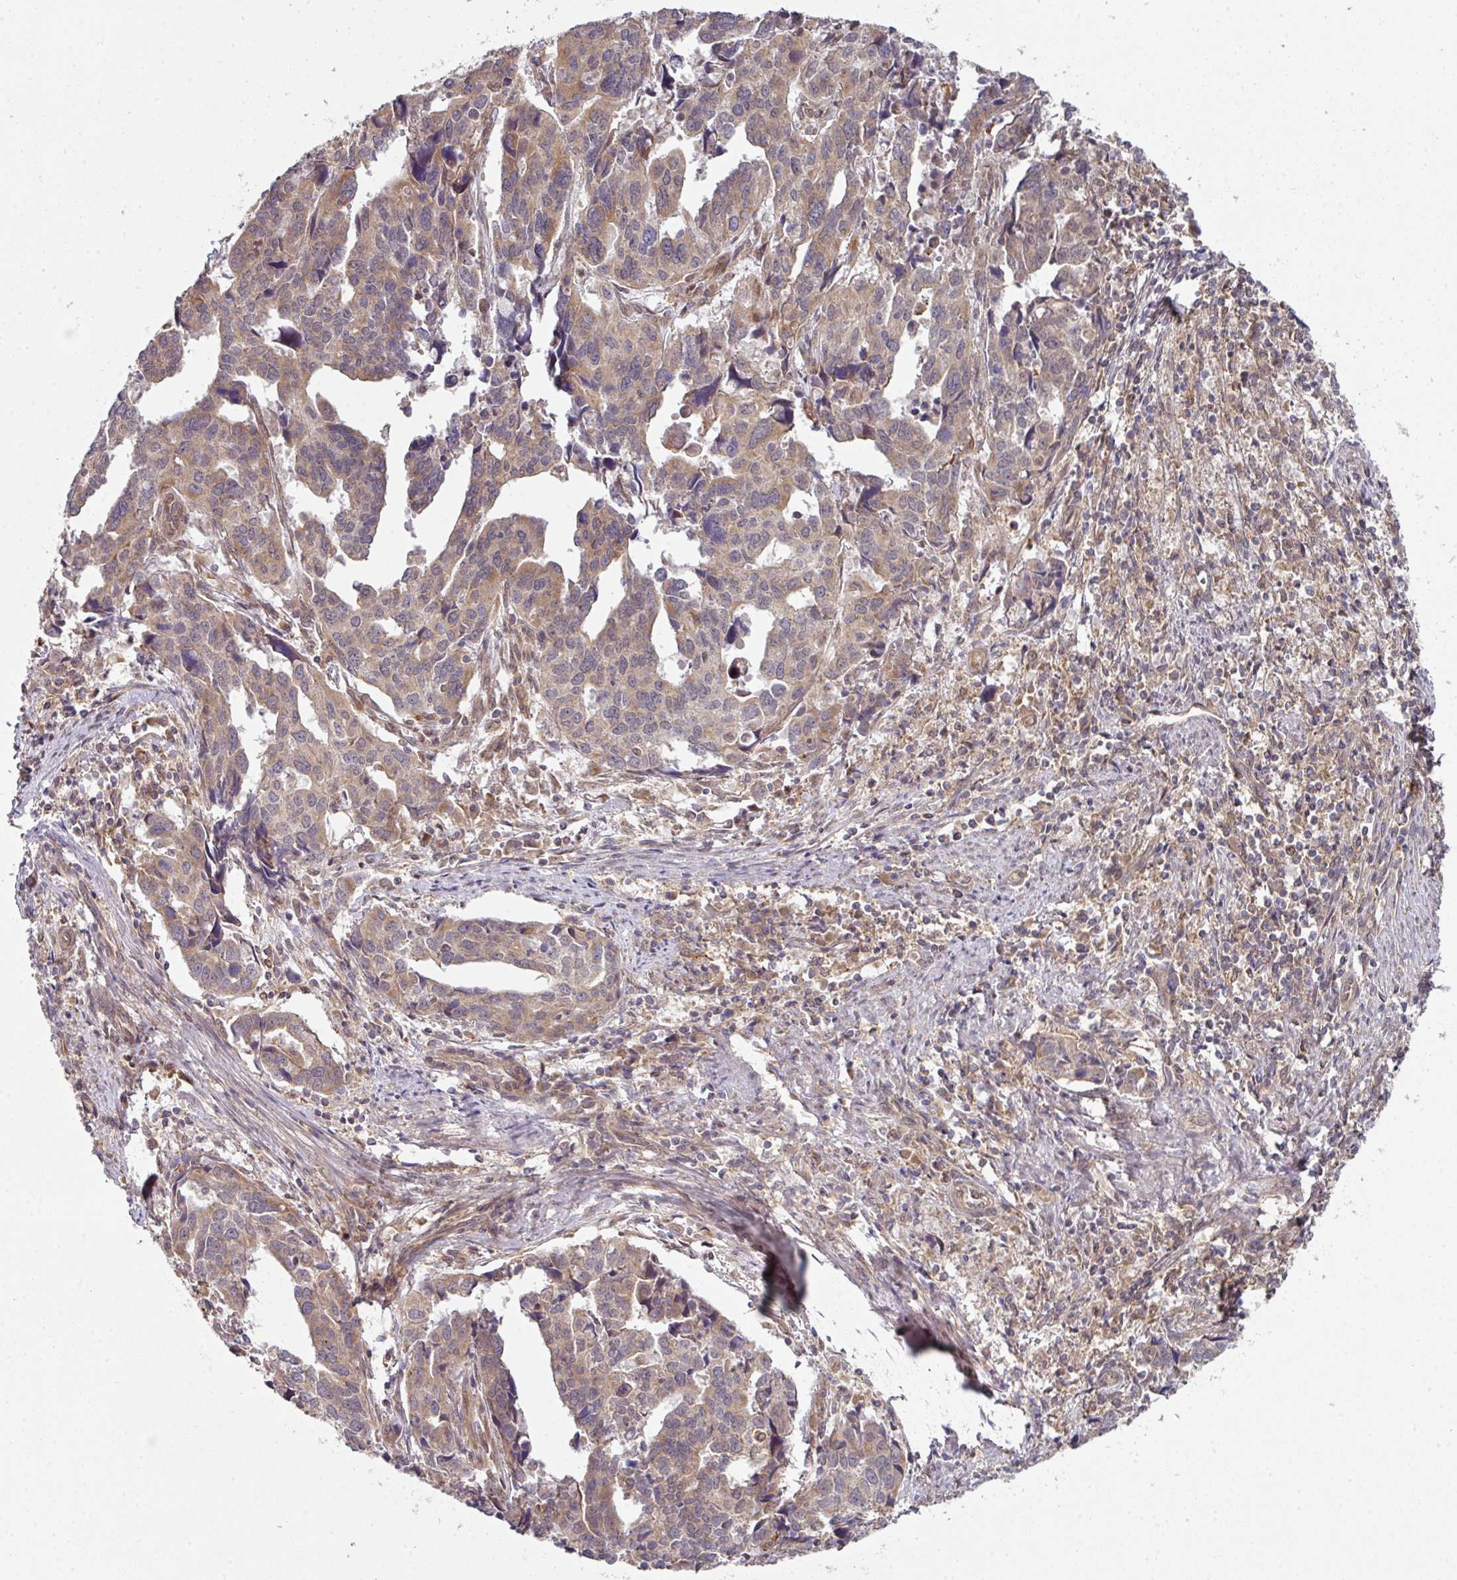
{"staining": {"intensity": "weak", "quantity": "25%-75%", "location": "cytoplasmic/membranous"}, "tissue": "endometrial cancer", "cell_type": "Tumor cells", "image_type": "cancer", "snomed": [{"axis": "morphology", "description": "Adenocarcinoma, NOS"}, {"axis": "topography", "description": "Endometrium"}], "caption": "A histopathology image of human endometrial cancer (adenocarcinoma) stained for a protein shows weak cytoplasmic/membranous brown staining in tumor cells. Using DAB (brown) and hematoxylin (blue) stains, captured at high magnification using brightfield microscopy.", "gene": "CAMLG", "patient": {"sex": "female", "age": 73}}